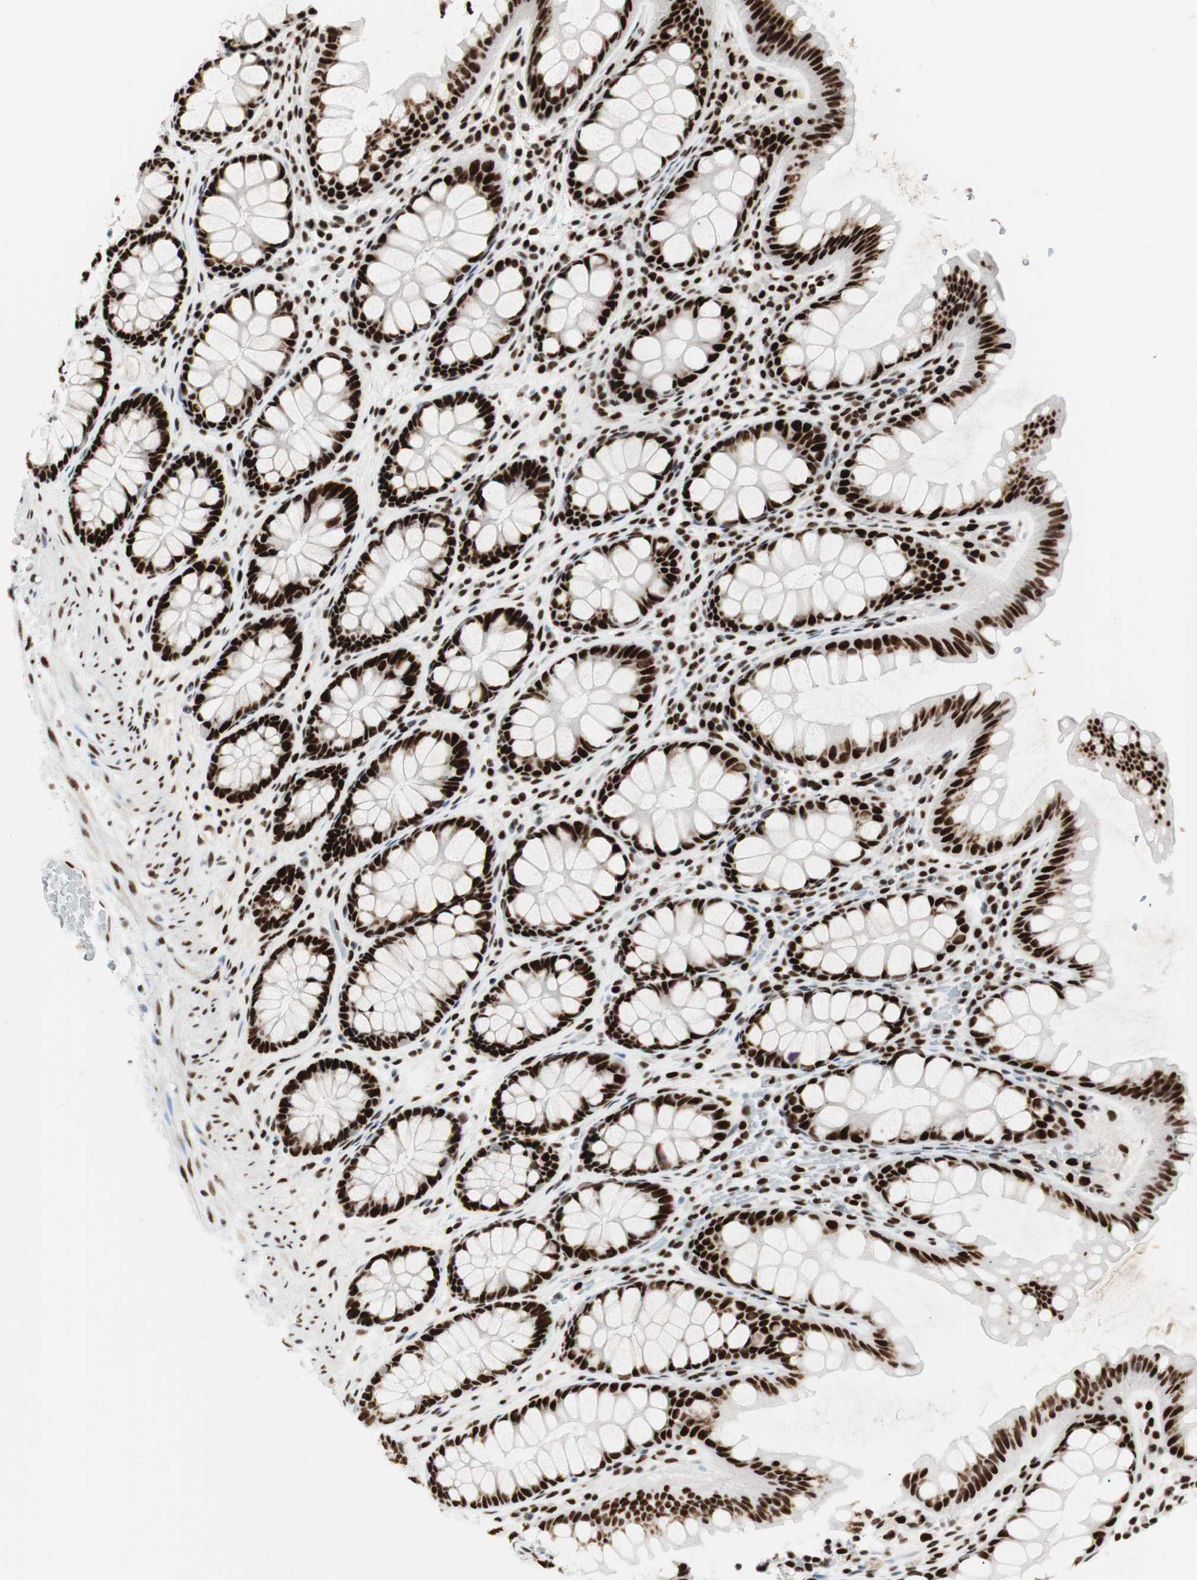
{"staining": {"intensity": "moderate", "quantity": ">75%", "location": "nuclear"}, "tissue": "colon", "cell_type": "Endothelial cells", "image_type": "normal", "snomed": [{"axis": "morphology", "description": "Normal tissue, NOS"}, {"axis": "topography", "description": "Colon"}], "caption": "Protein expression analysis of unremarkable colon reveals moderate nuclear expression in about >75% of endothelial cells. Nuclei are stained in blue.", "gene": "PSME3", "patient": {"sex": "female", "age": 55}}